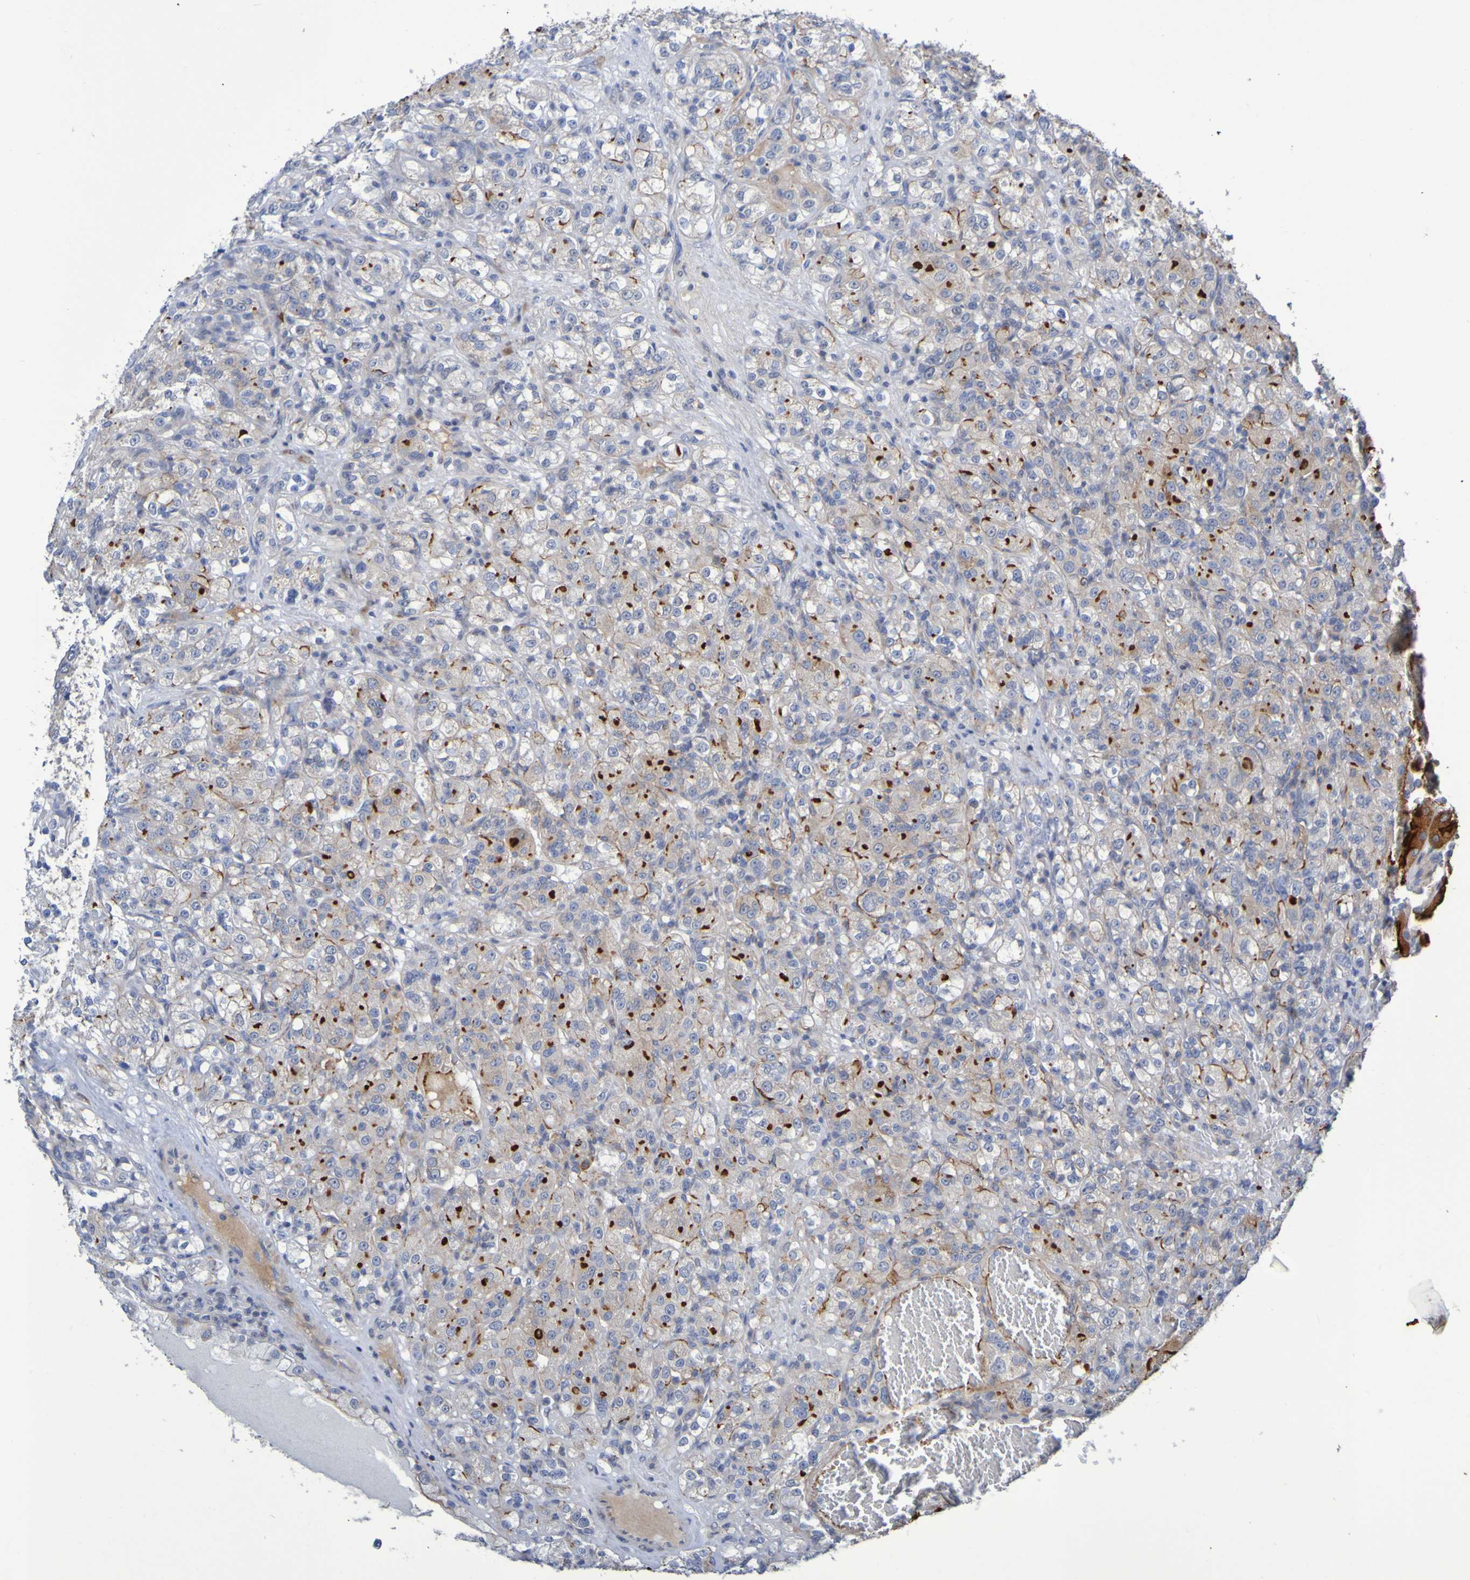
{"staining": {"intensity": "strong", "quantity": "25%-75%", "location": "cytoplasmic/membranous"}, "tissue": "renal cancer", "cell_type": "Tumor cells", "image_type": "cancer", "snomed": [{"axis": "morphology", "description": "Adenocarcinoma, NOS"}, {"axis": "topography", "description": "Kidney"}], "caption": "Strong cytoplasmic/membranous staining is present in about 25%-75% of tumor cells in adenocarcinoma (renal).", "gene": "C11orf24", "patient": {"sex": "male", "age": 61}}